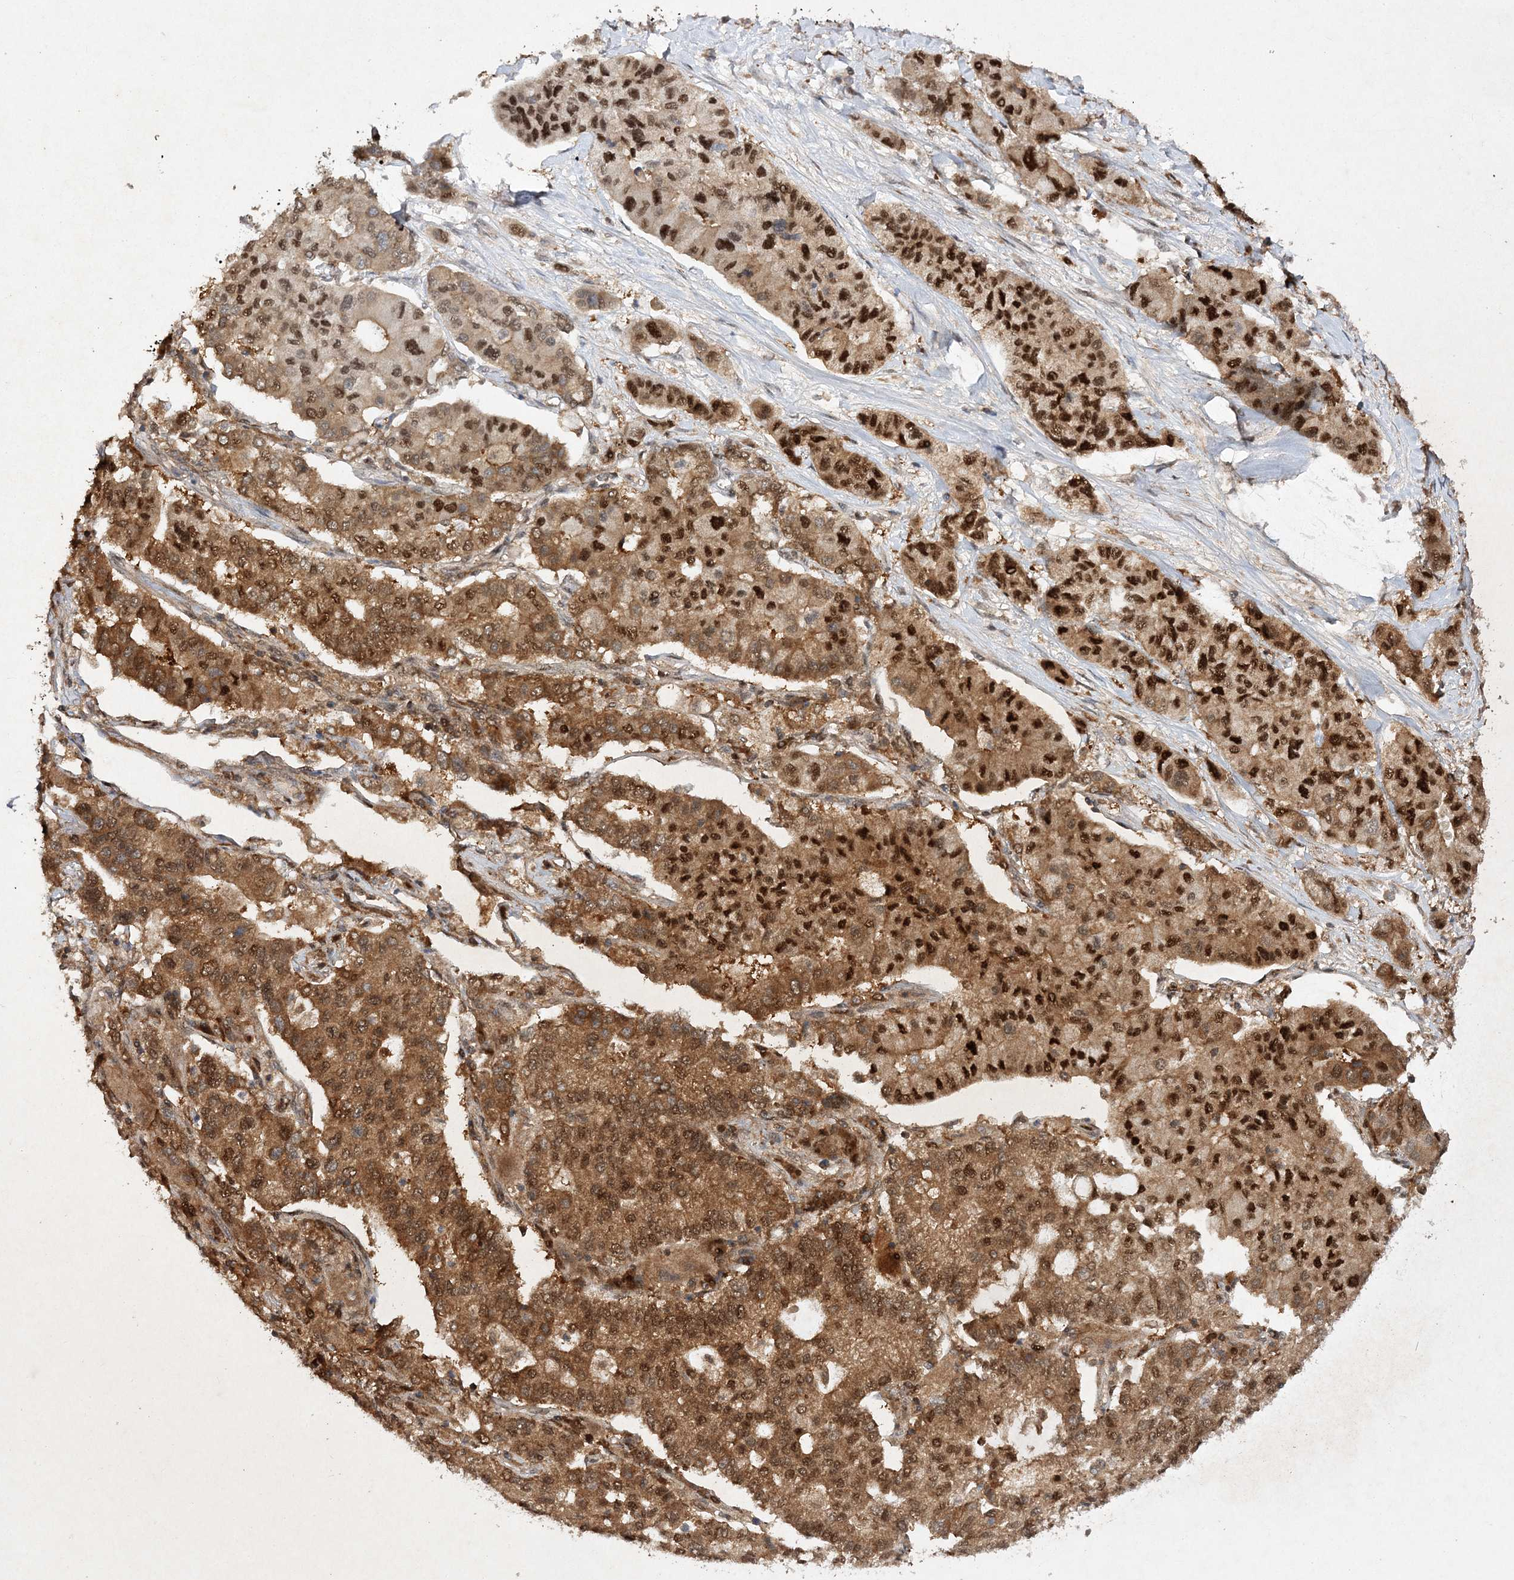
{"staining": {"intensity": "strong", "quantity": ">75%", "location": "cytoplasmic/membranous,nuclear"}, "tissue": "lung cancer", "cell_type": "Tumor cells", "image_type": "cancer", "snomed": [{"axis": "morphology", "description": "Adenocarcinoma, NOS"}, {"axis": "topography", "description": "Lung"}], "caption": "This is an image of IHC staining of adenocarcinoma (lung), which shows strong positivity in the cytoplasmic/membranous and nuclear of tumor cells.", "gene": "NIF3L1", "patient": {"sex": "male", "age": 49}}